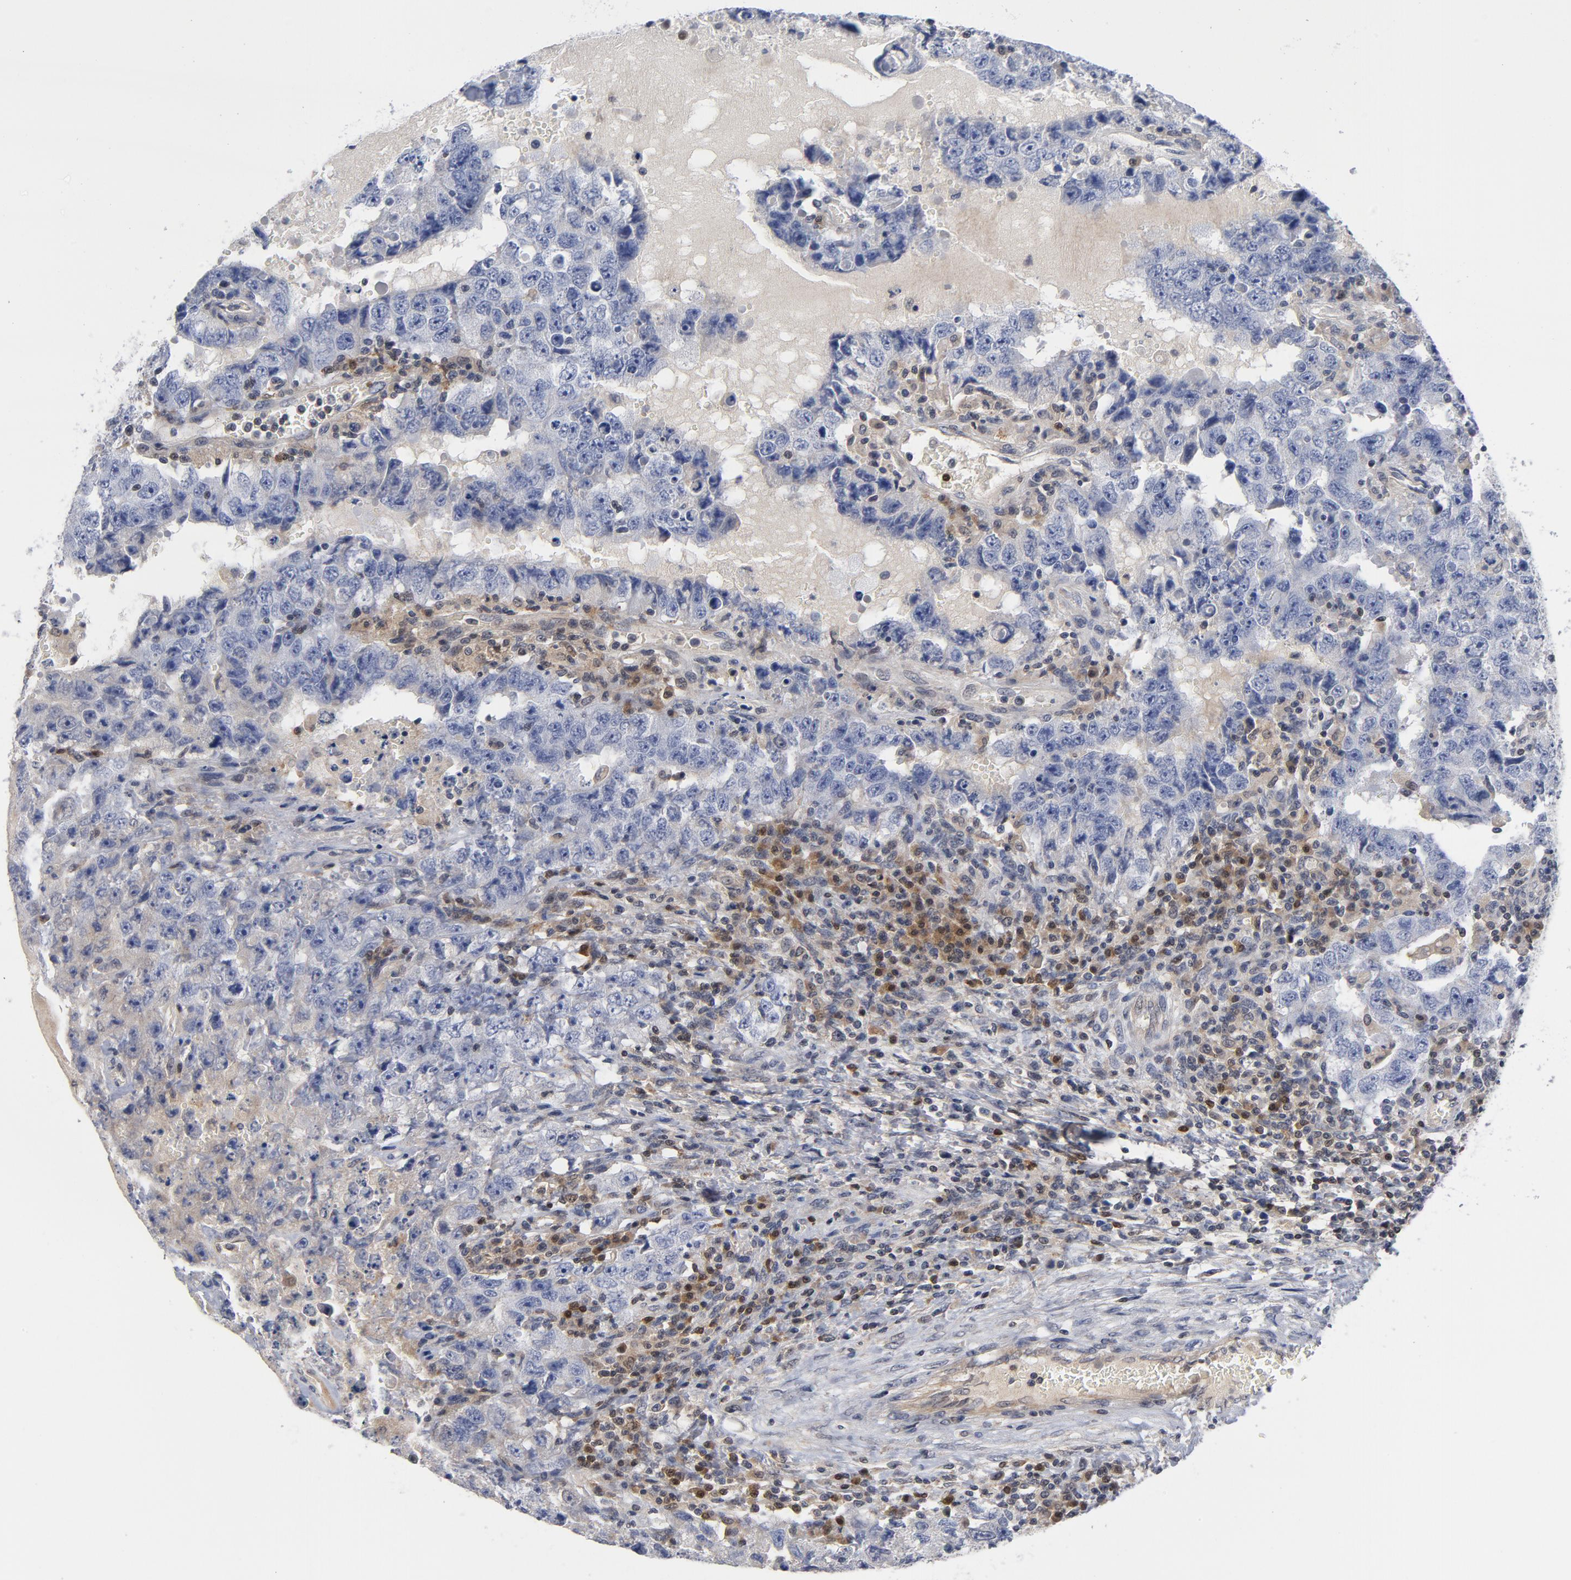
{"staining": {"intensity": "negative", "quantity": "none", "location": "none"}, "tissue": "testis cancer", "cell_type": "Tumor cells", "image_type": "cancer", "snomed": [{"axis": "morphology", "description": "Carcinoma, Embryonal, NOS"}, {"axis": "topography", "description": "Testis"}], "caption": "Image shows no protein expression in tumor cells of testis cancer (embryonal carcinoma) tissue.", "gene": "TRADD", "patient": {"sex": "male", "age": 26}}